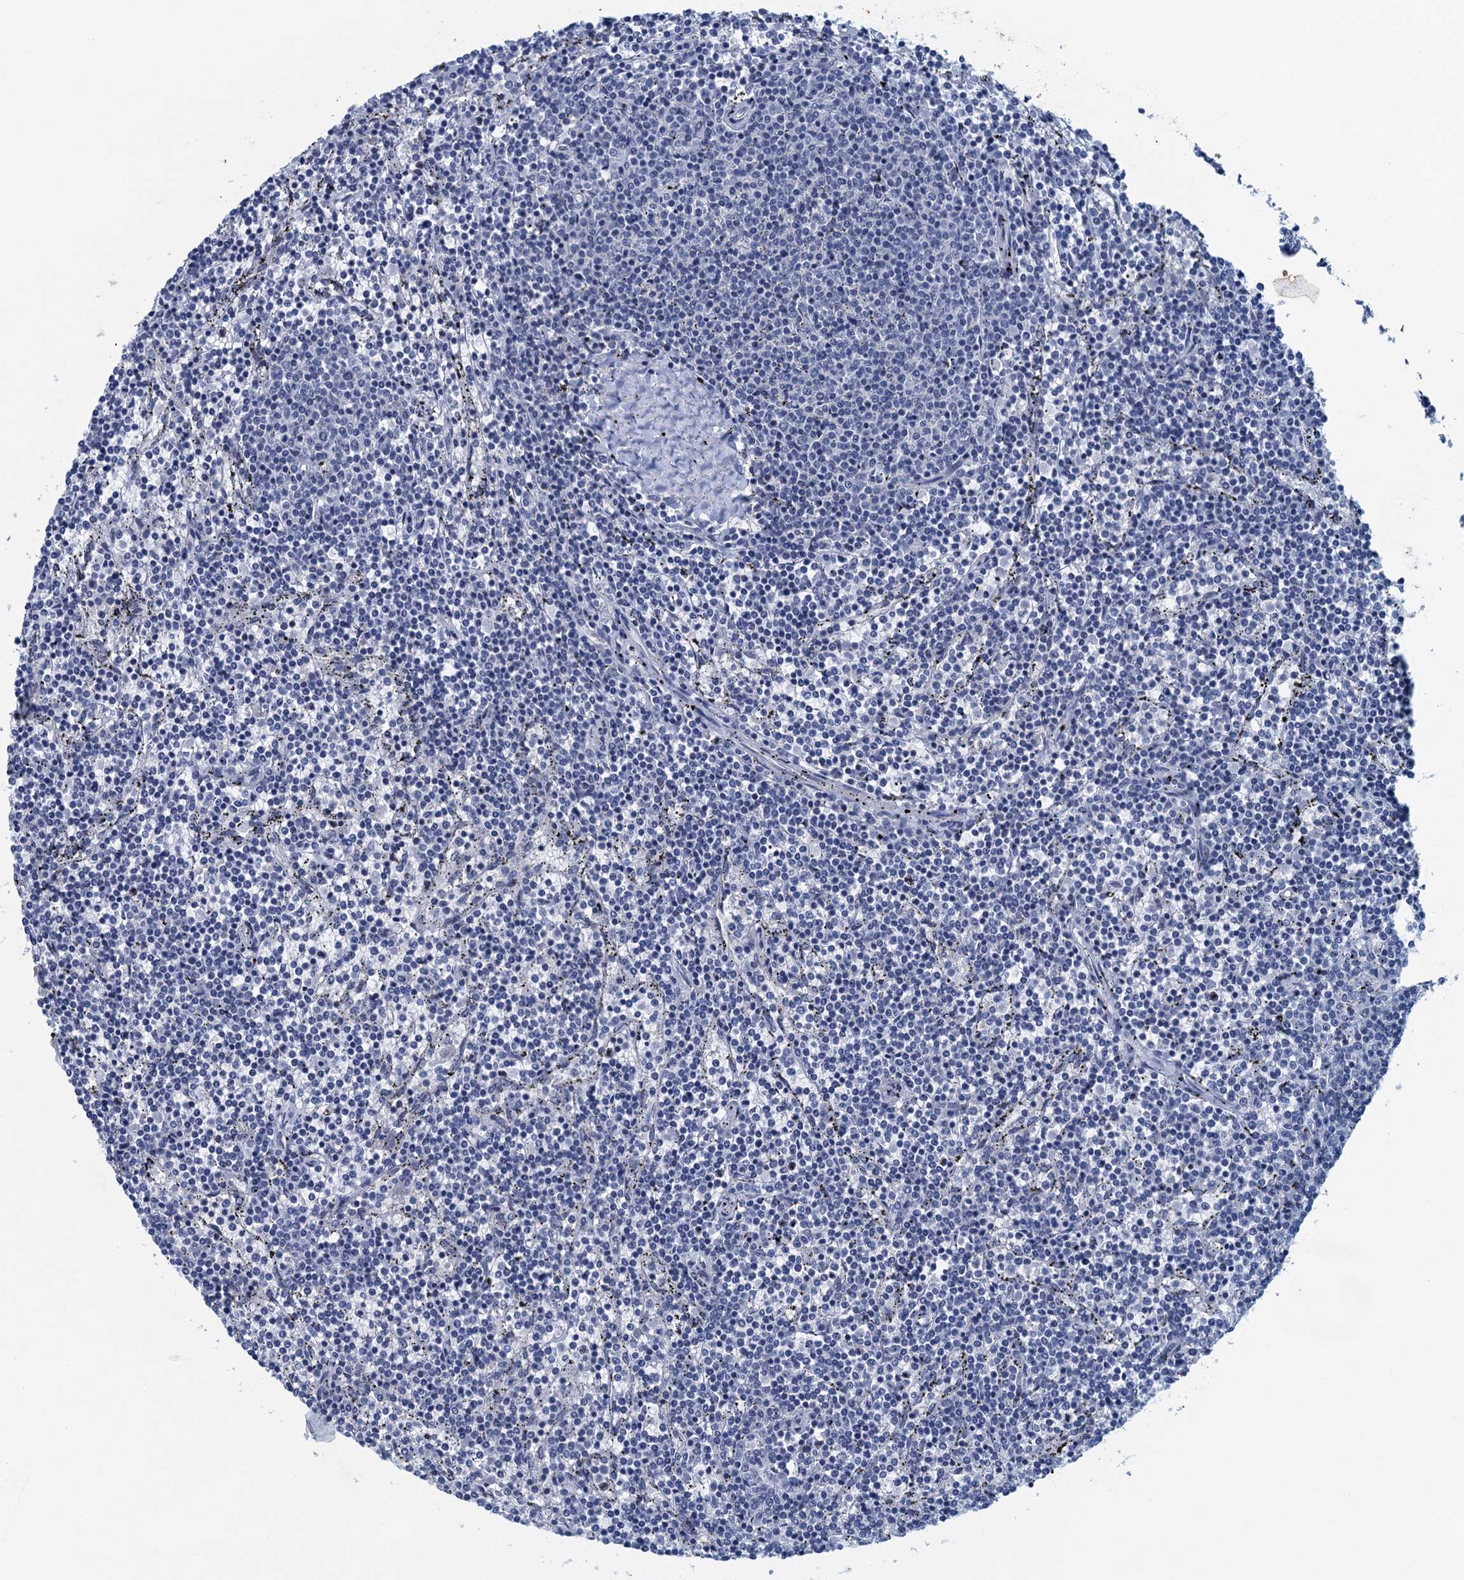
{"staining": {"intensity": "negative", "quantity": "none", "location": "none"}, "tissue": "lymphoma", "cell_type": "Tumor cells", "image_type": "cancer", "snomed": [{"axis": "morphology", "description": "Malignant lymphoma, non-Hodgkin's type, Low grade"}, {"axis": "topography", "description": "Spleen"}], "caption": "Micrograph shows no significant protein expression in tumor cells of lymphoma.", "gene": "ENSG00000131152", "patient": {"sex": "female", "age": 50}}